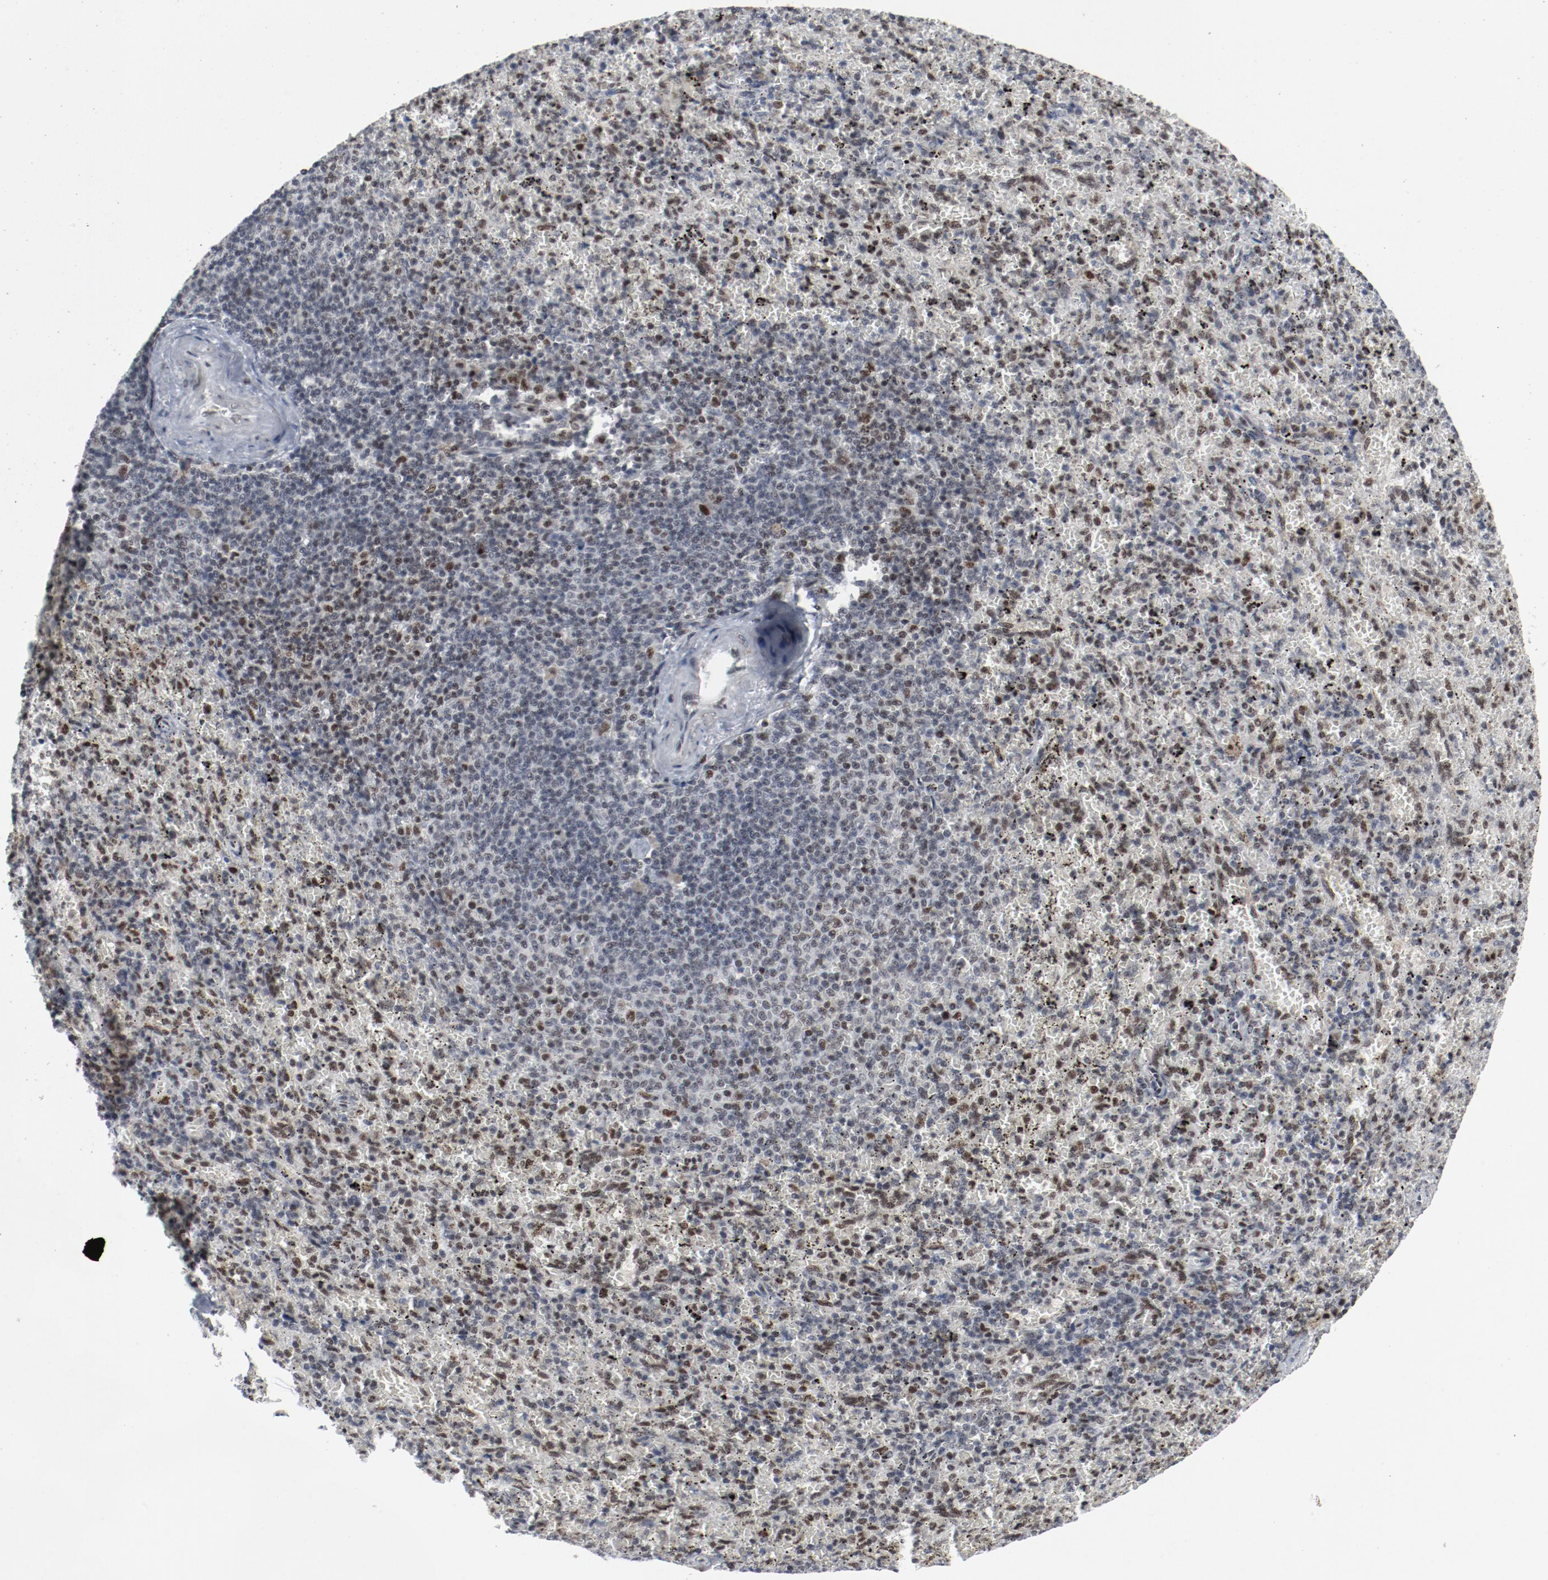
{"staining": {"intensity": "moderate", "quantity": "25%-75%", "location": "nuclear"}, "tissue": "spleen", "cell_type": "Cells in red pulp", "image_type": "normal", "snomed": [{"axis": "morphology", "description": "Normal tissue, NOS"}, {"axis": "topography", "description": "Spleen"}], "caption": "Immunohistochemistry (IHC) image of unremarkable spleen stained for a protein (brown), which demonstrates medium levels of moderate nuclear expression in about 25%-75% of cells in red pulp.", "gene": "JMJD6", "patient": {"sex": "female", "age": 43}}